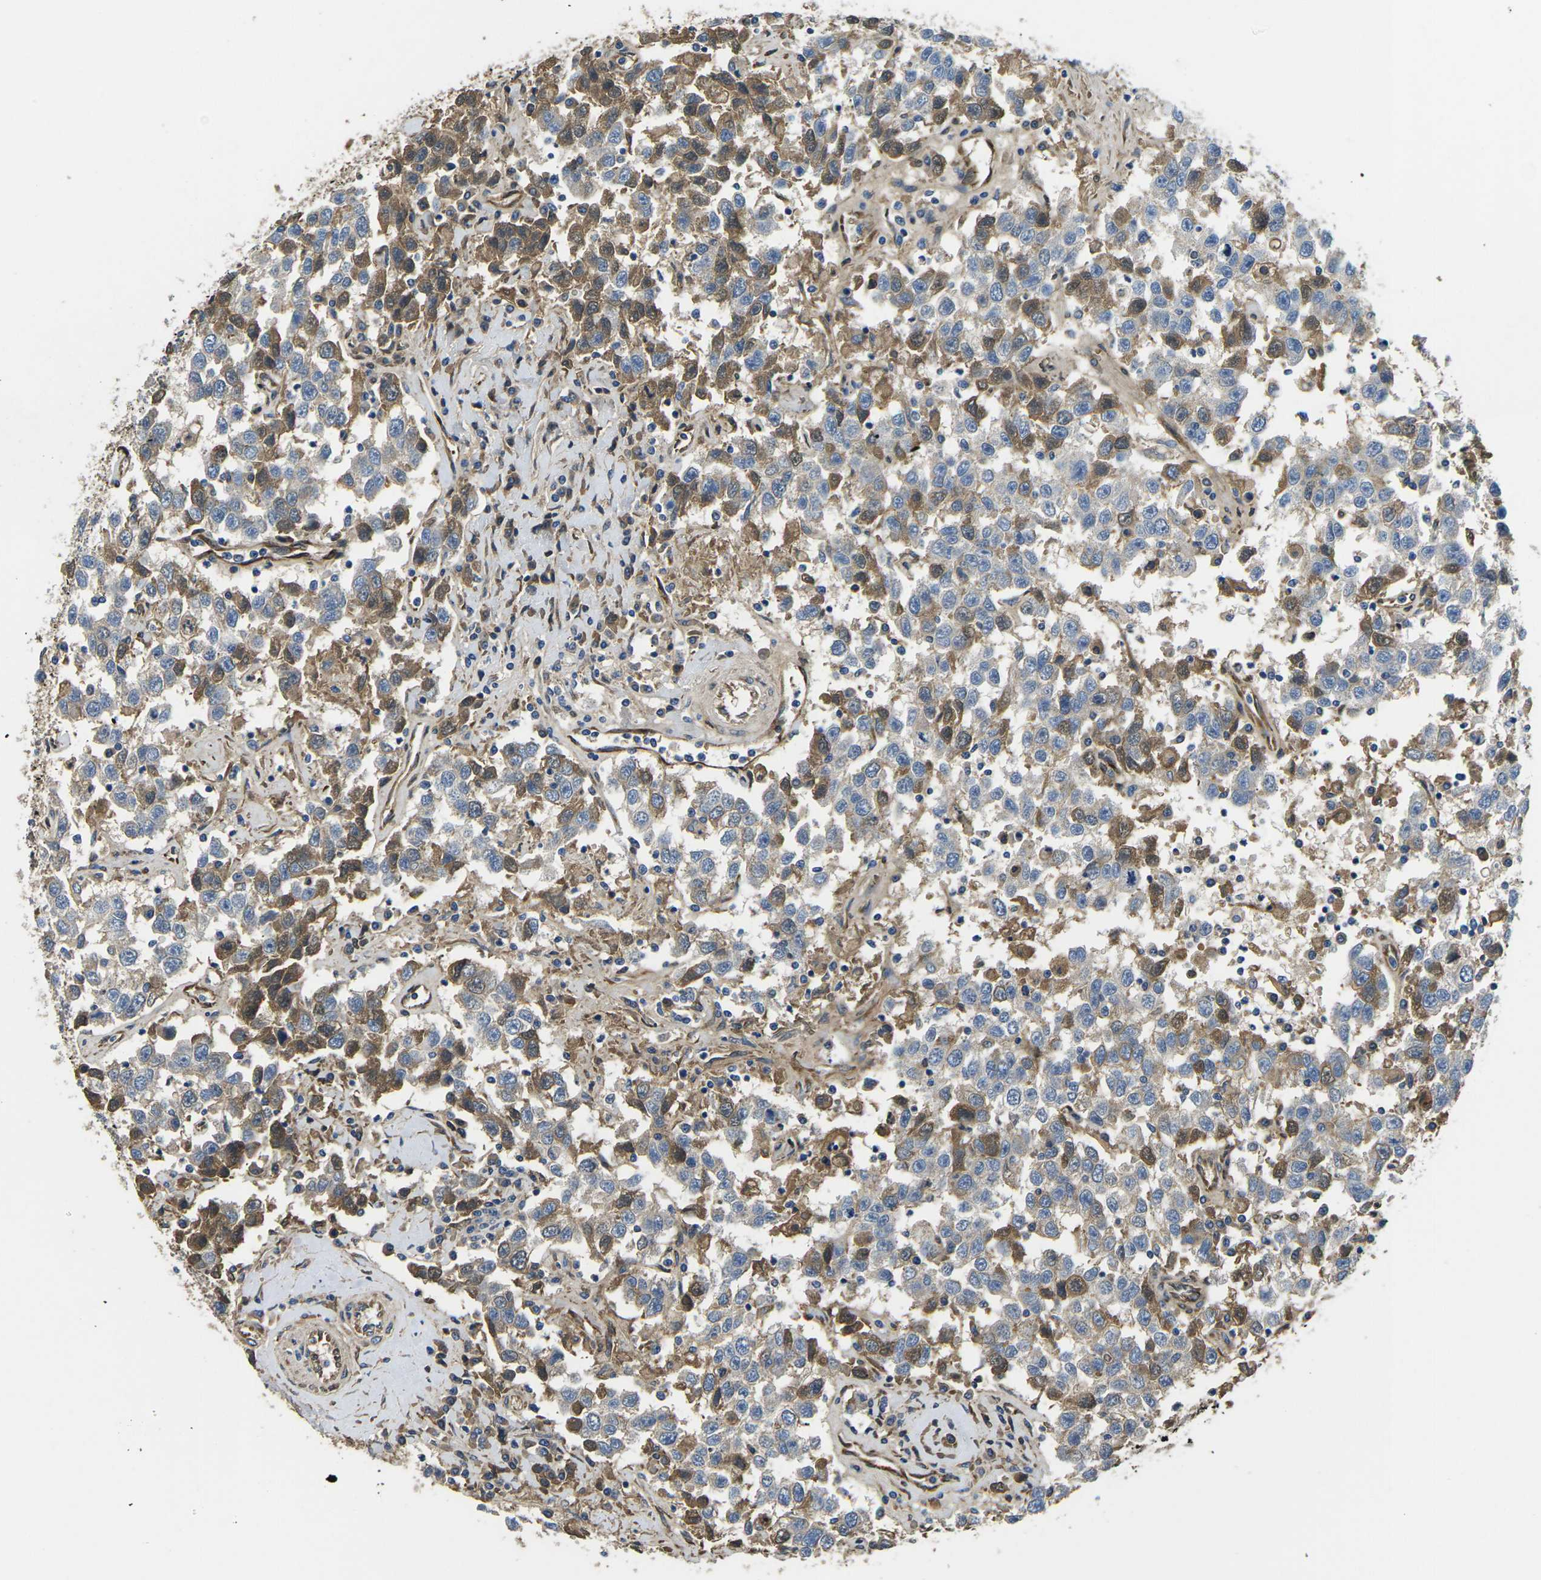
{"staining": {"intensity": "moderate", "quantity": "<25%", "location": "cytoplasmic/membranous"}, "tissue": "testis cancer", "cell_type": "Tumor cells", "image_type": "cancer", "snomed": [{"axis": "morphology", "description": "Seminoma, NOS"}, {"axis": "topography", "description": "Testis"}], "caption": "IHC photomicrograph of human testis cancer (seminoma) stained for a protein (brown), which exhibits low levels of moderate cytoplasmic/membranous staining in about <25% of tumor cells.", "gene": "PDZD8", "patient": {"sex": "male", "age": 41}}